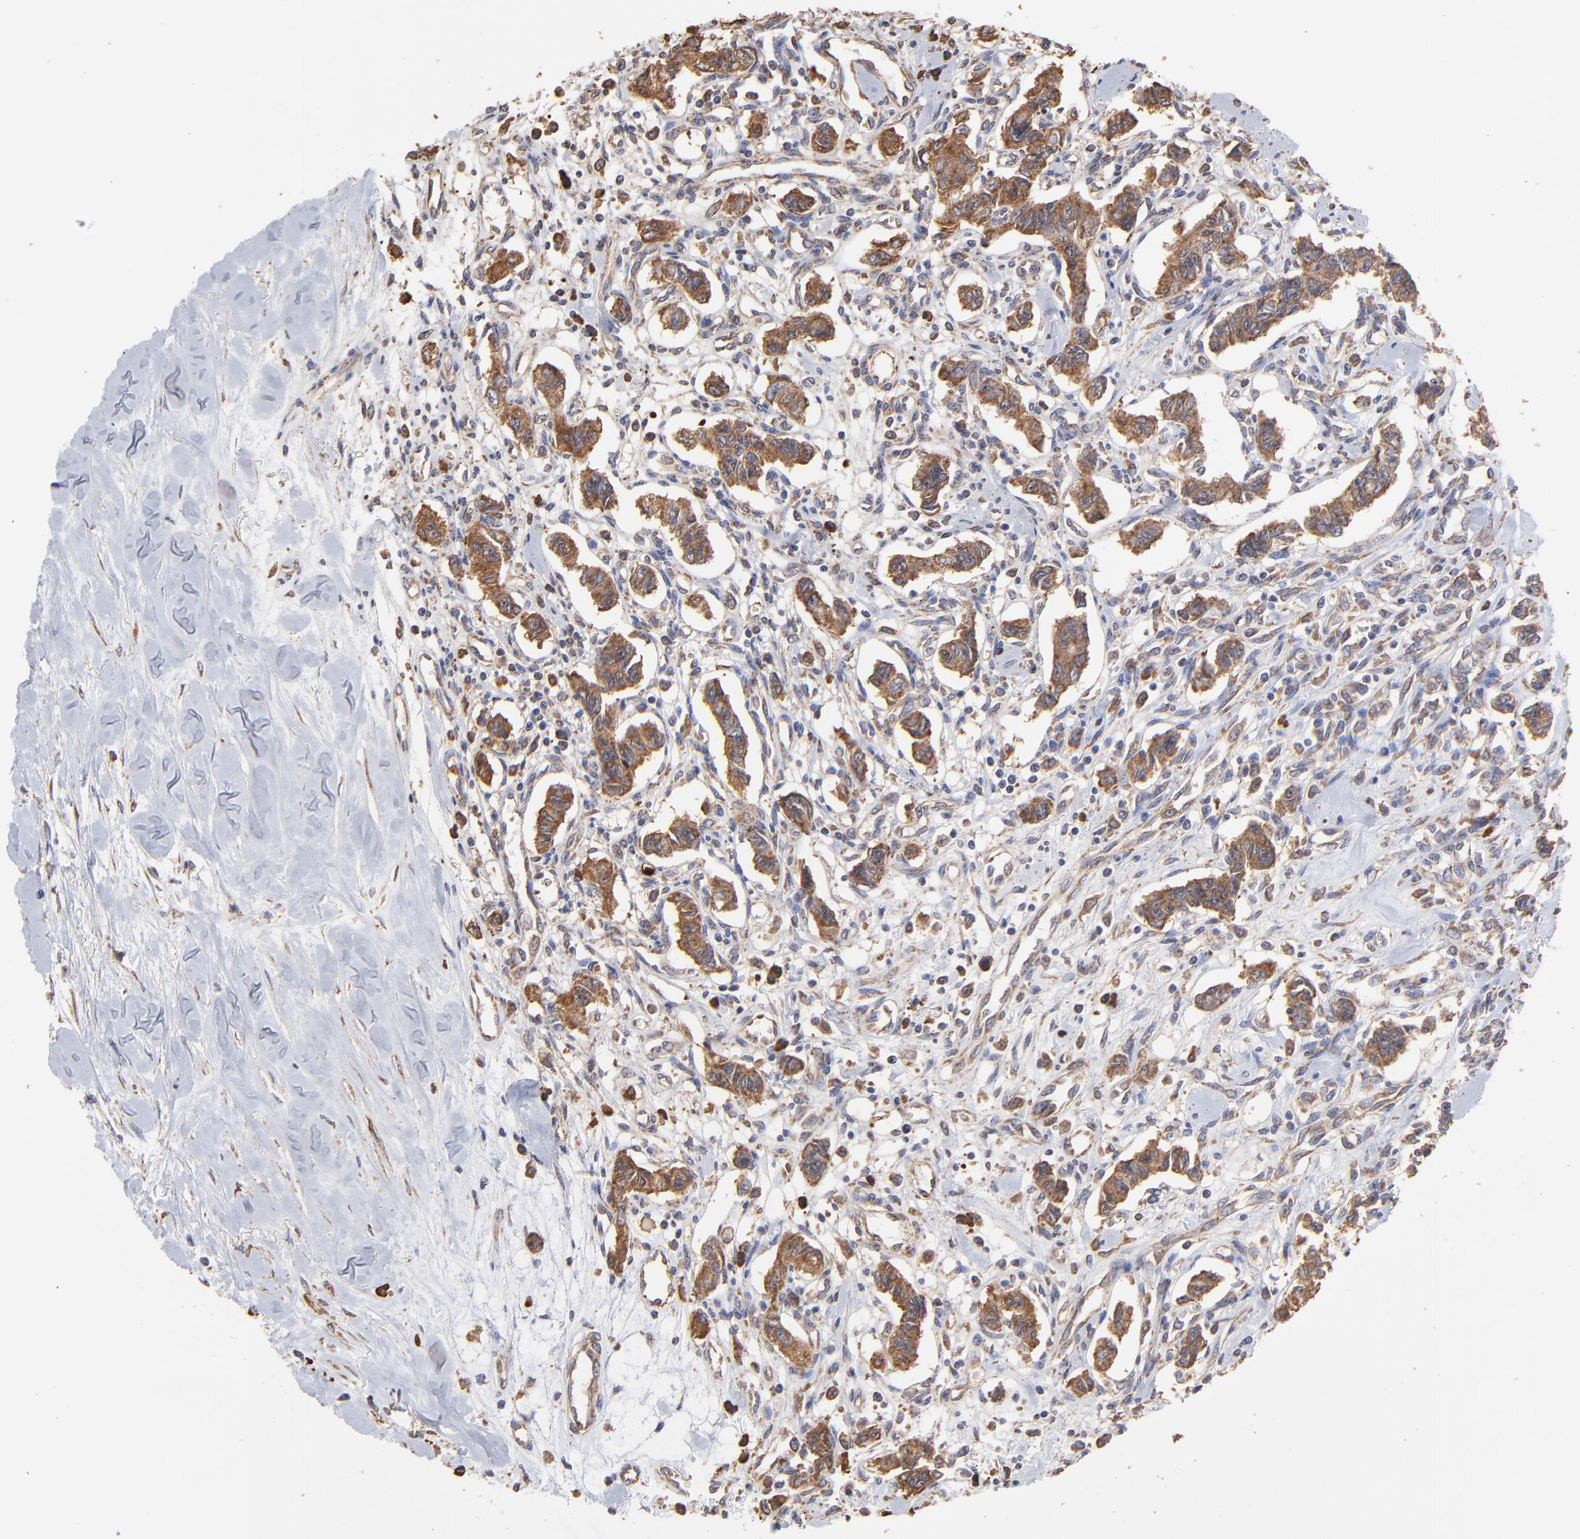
{"staining": {"intensity": "moderate", "quantity": ">75%", "location": "cytoplasmic/membranous"}, "tissue": "renal cancer", "cell_type": "Tumor cells", "image_type": "cancer", "snomed": [{"axis": "morphology", "description": "Carcinoid, malignant, NOS"}, {"axis": "topography", "description": "Kidney"}], "caption": "Immunohistochemistry (IHC) of human carcinoid (malignant) (renal) shows medium levels of moderate cytoplasmic/membranous positivity in about >75% of tumor cells.", "gene": "PFKM", "patient": {"sex": "female", "age": 41}}